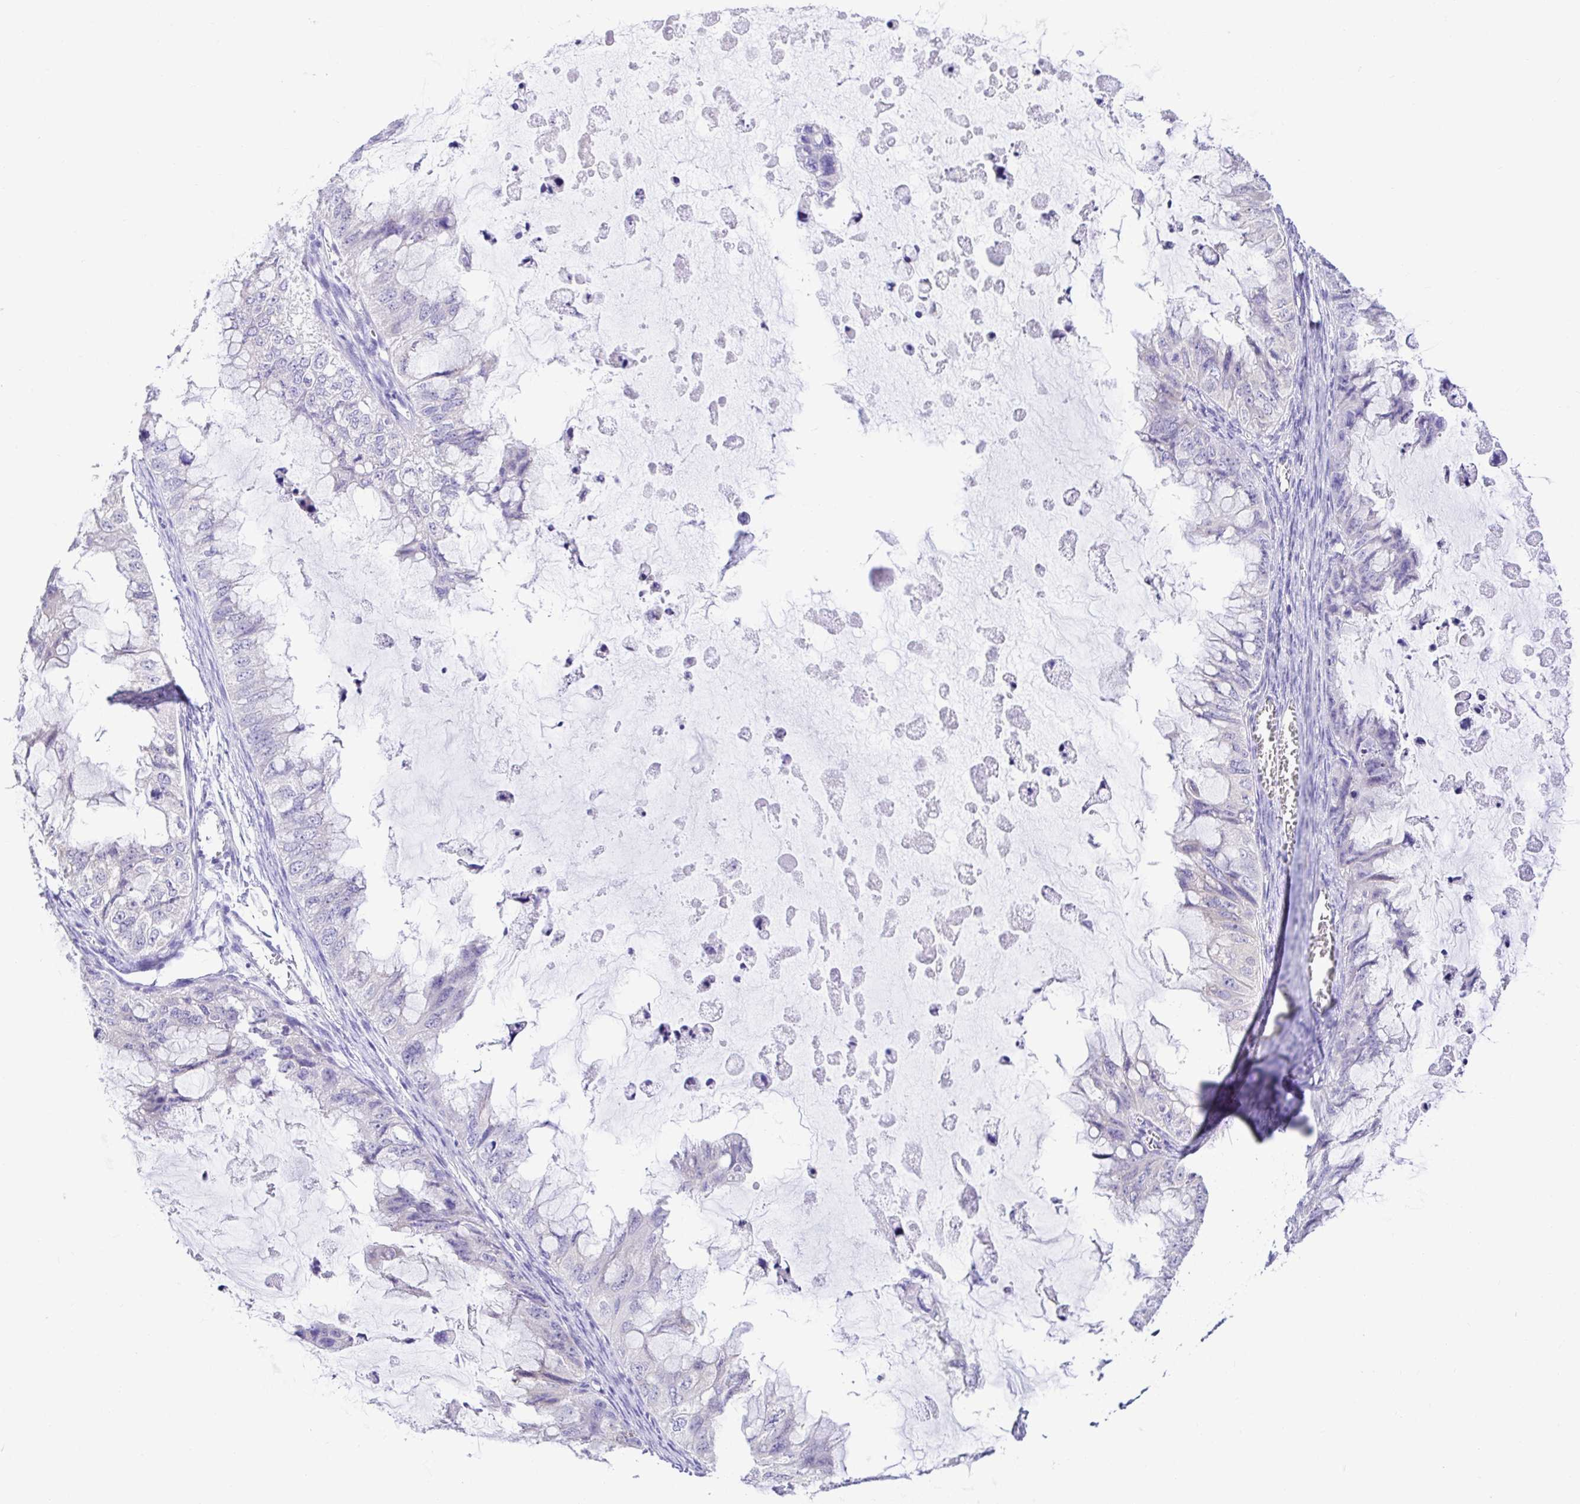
{"staining": {"intensity": "negative", "quantity": "none", "location": "none"}, "tissue": "ovarian cancer", "cell_type": "Tumor cells", "image_type": "cancer", "snomed": [{"axis": "morphology", "description": "Cystadenocarcinoma, mucinous, NOS"}, {"axis": "topography", "description": "Ovary"}], "caption": "Image shows no protein staining in tumor cells of ovarian mucinous cystadenocarcinoma tissue. (DAB immunohistochemistry visualized using brightfield microscopy, high magnification).", "gene": "BACE2", "patient": {"sex": "female", "age": 72}}